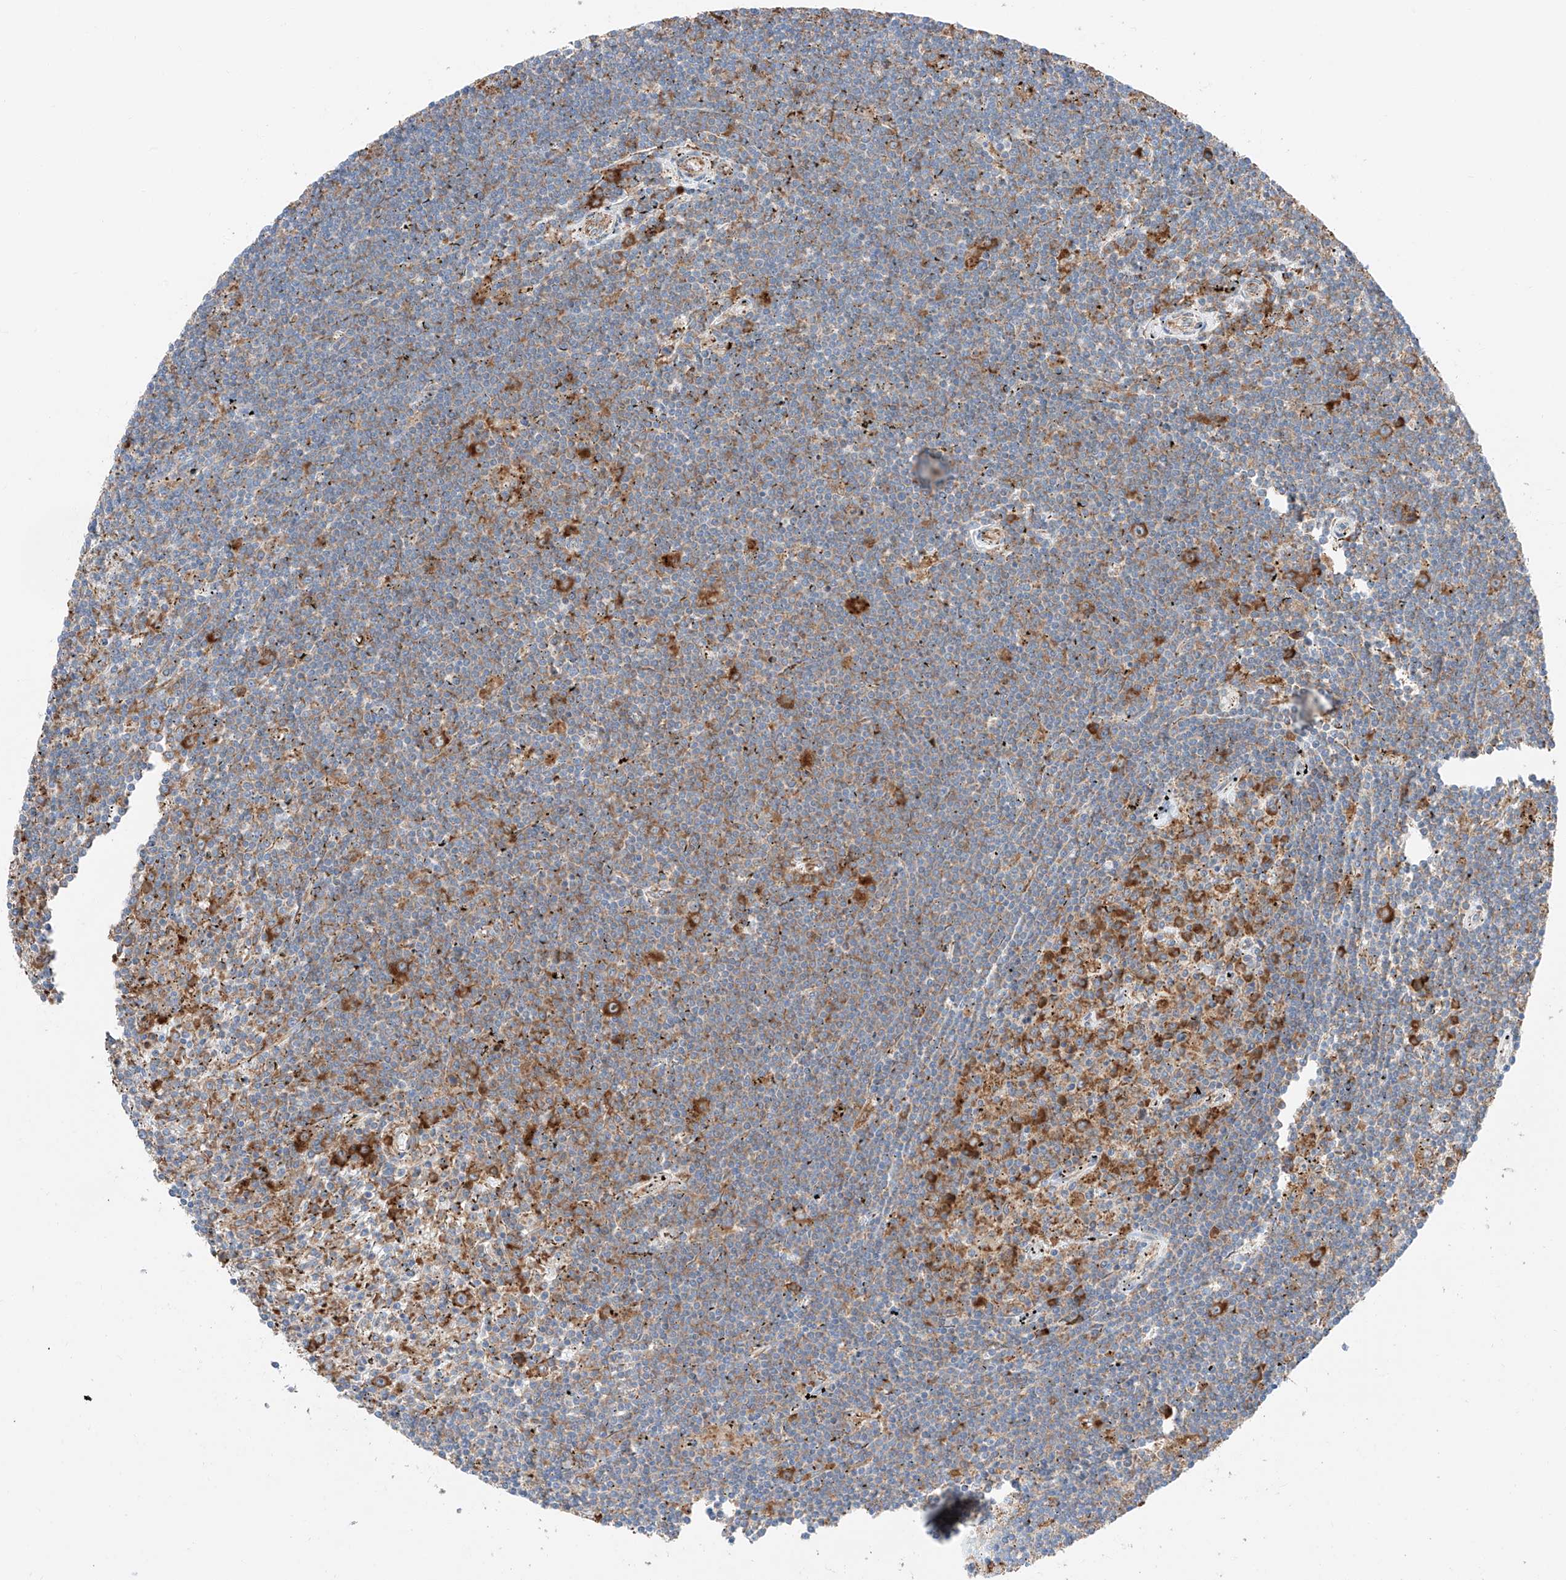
{"staining": {"intensity": "weak", "quantity": "25%-75%", "location": "cytoplasmic/membranous"}, "tissue": "lymphoma", "cell_type": "Tumor cells", "image_type": "cancer", "snomed": [{"axis": "morphology", "description": "Malignant lymphoma, non-Hodgkin's type, Low grade"}, {"axis": "topography", "description": "Spleen"}], "caption": "DAB immunohistochemical staining of lymphoma shows weak cytoplasmic/membranous protein expression in about 25%-75% of tumor cells.", "gene": "CRELD1", "patient": {"sex": "male", "age": 76}}